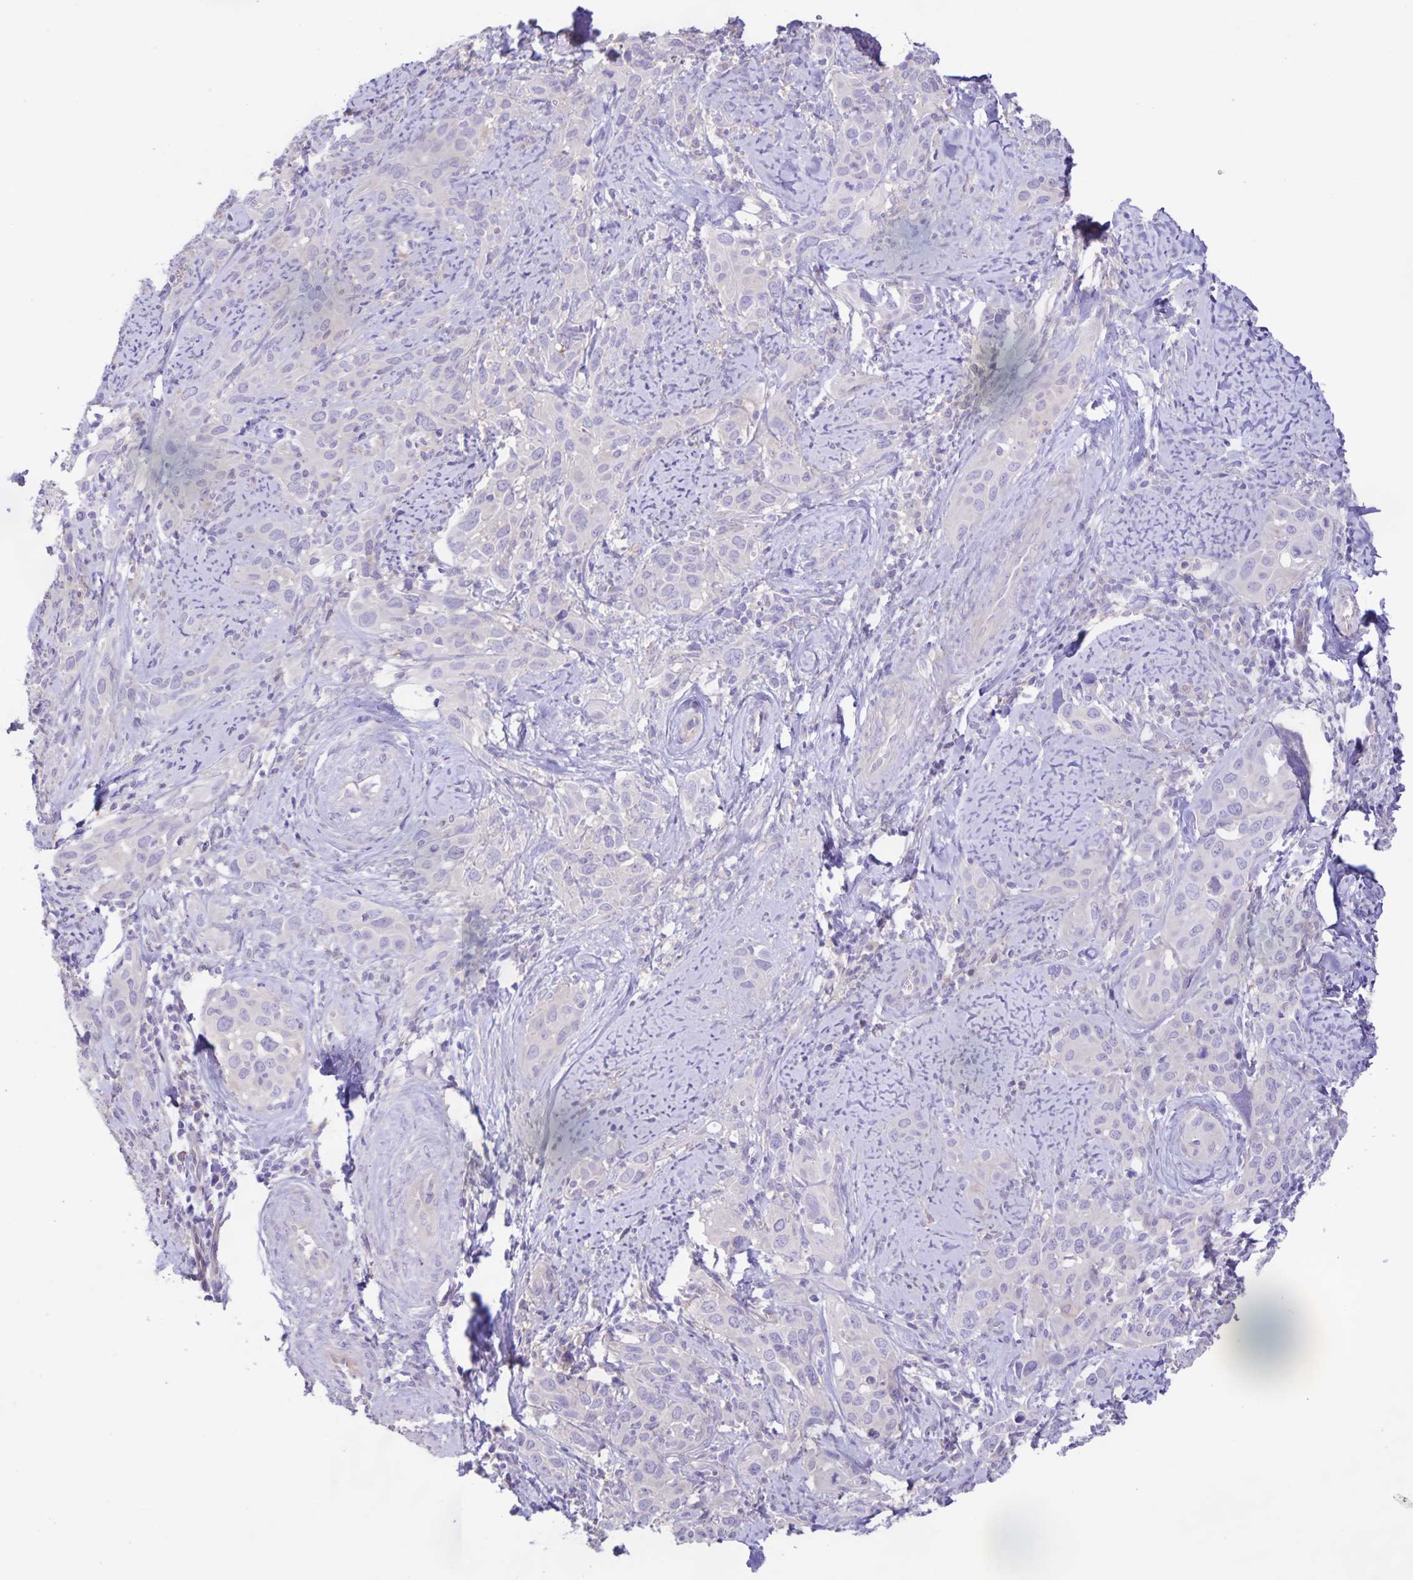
{"staining": {"intensity": "negative", "quantity": "none", "location": "none"}, "tissue": "cervical cancer", "cell_type": "Tumor cells", "image_type": "cancer", "snomed": [{"axis": "morphology", "description": "Squamous cell carcinoma, NOS"}, {"axis": "topography", "description": "Cervix"}], "caption": "This is a micrograph of immunohistochemistry staining of squamous cell carcinoma (cervical), which shows no expression in tumor cells.", "gene": "BOLL", "patient": {"sex": "female", "age": 51}}